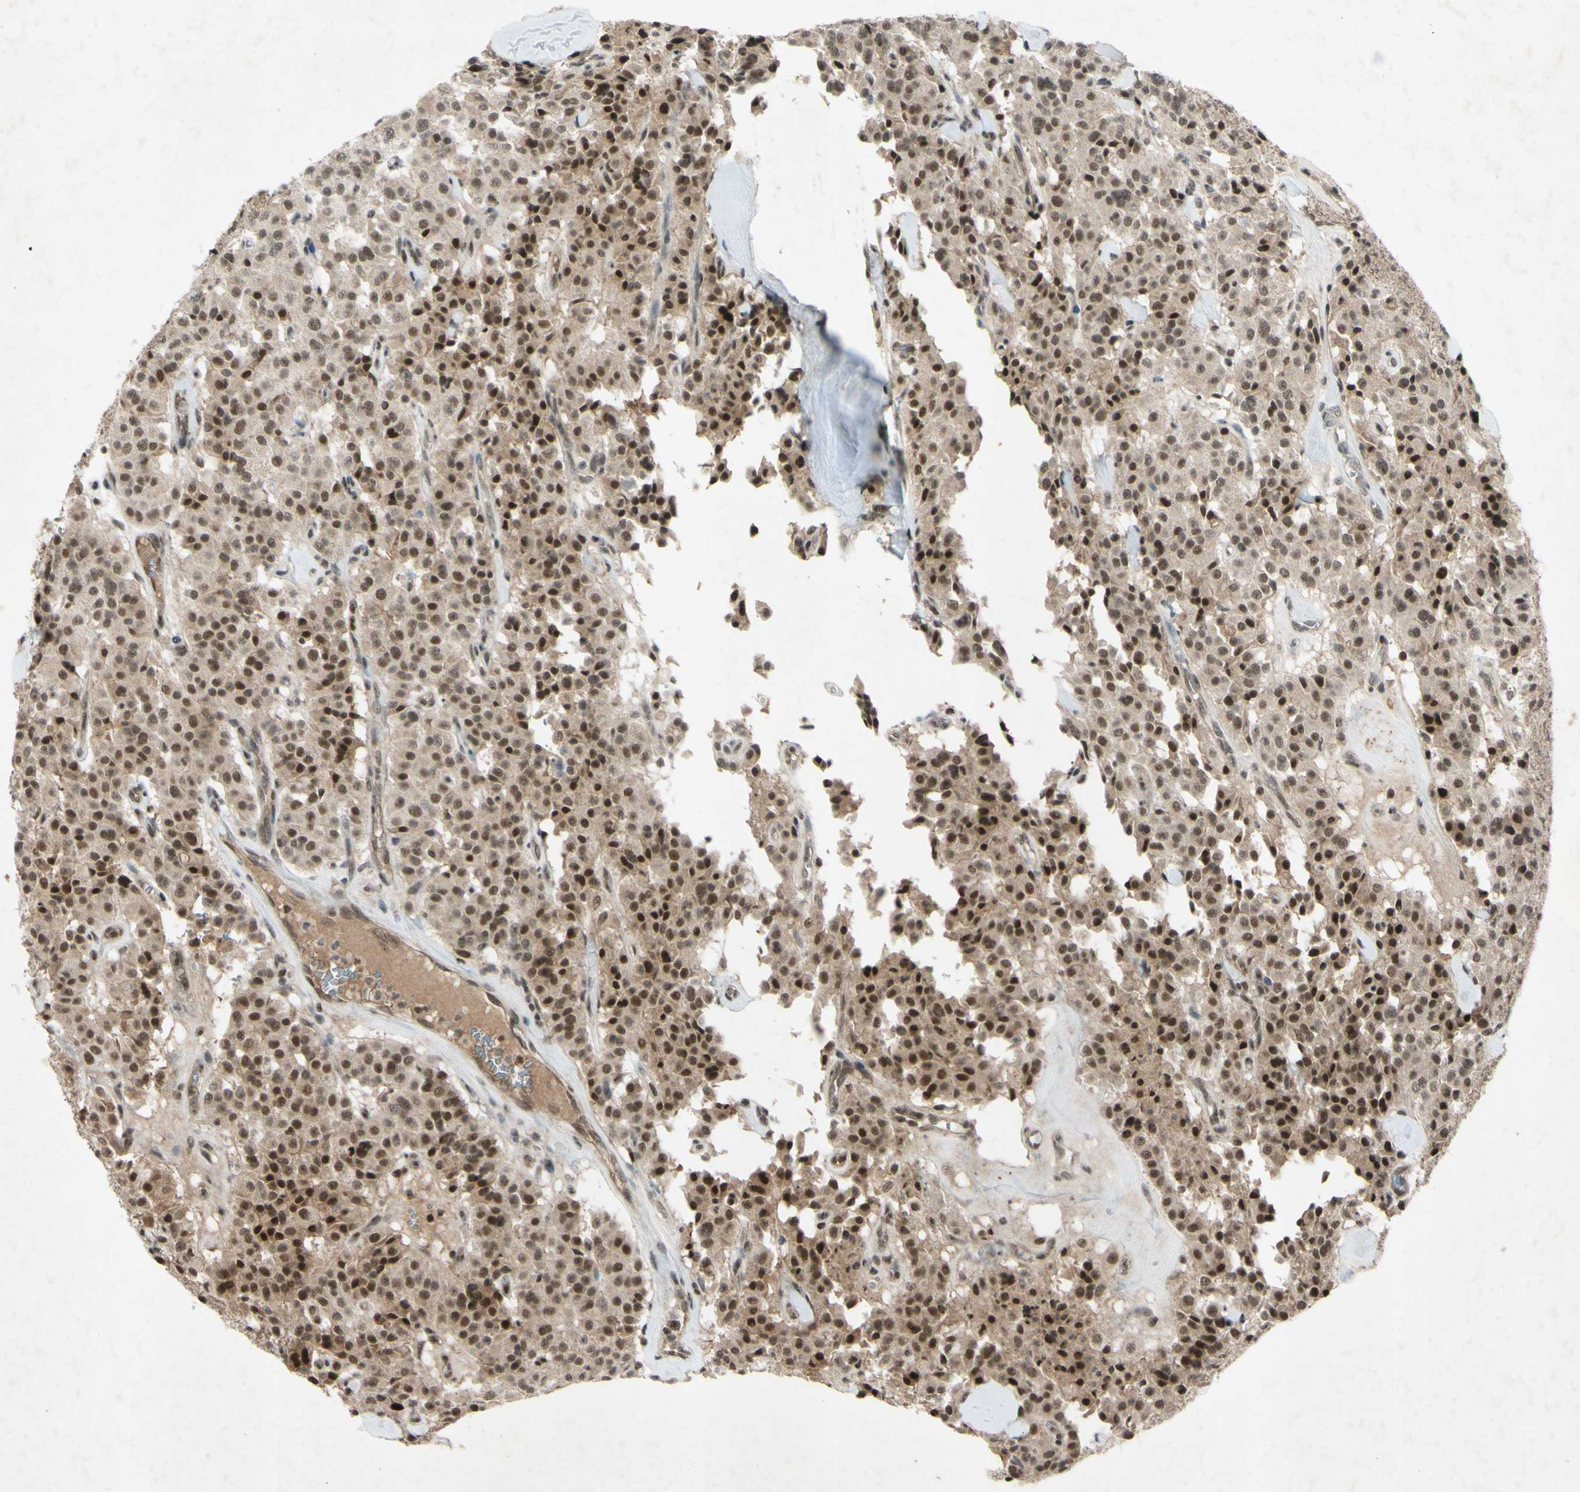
{"staining": {"intensity": "strong", "quantity": "25%-75%", "location": "cytoplasmic/membranous,nuclear"}, "tissue": "carcinoid", "cell_type": "Tumor cells", "image_type": "cancer", "snomed": [{"axis": "morphology", "description": "Carcinoid, malignant, NOS"}, {"axis": "topography", "description": "Lung"}], "caption": "High-power microscopy captured an immunohistochemistry micrograph of carcinoid, revealing strong cytoplasmic/membranous and nuclear positivity in approximately 25%-75% of tumor cells.", "gene": "SNW1", "patient": {"sex": "male", "age": 30}}